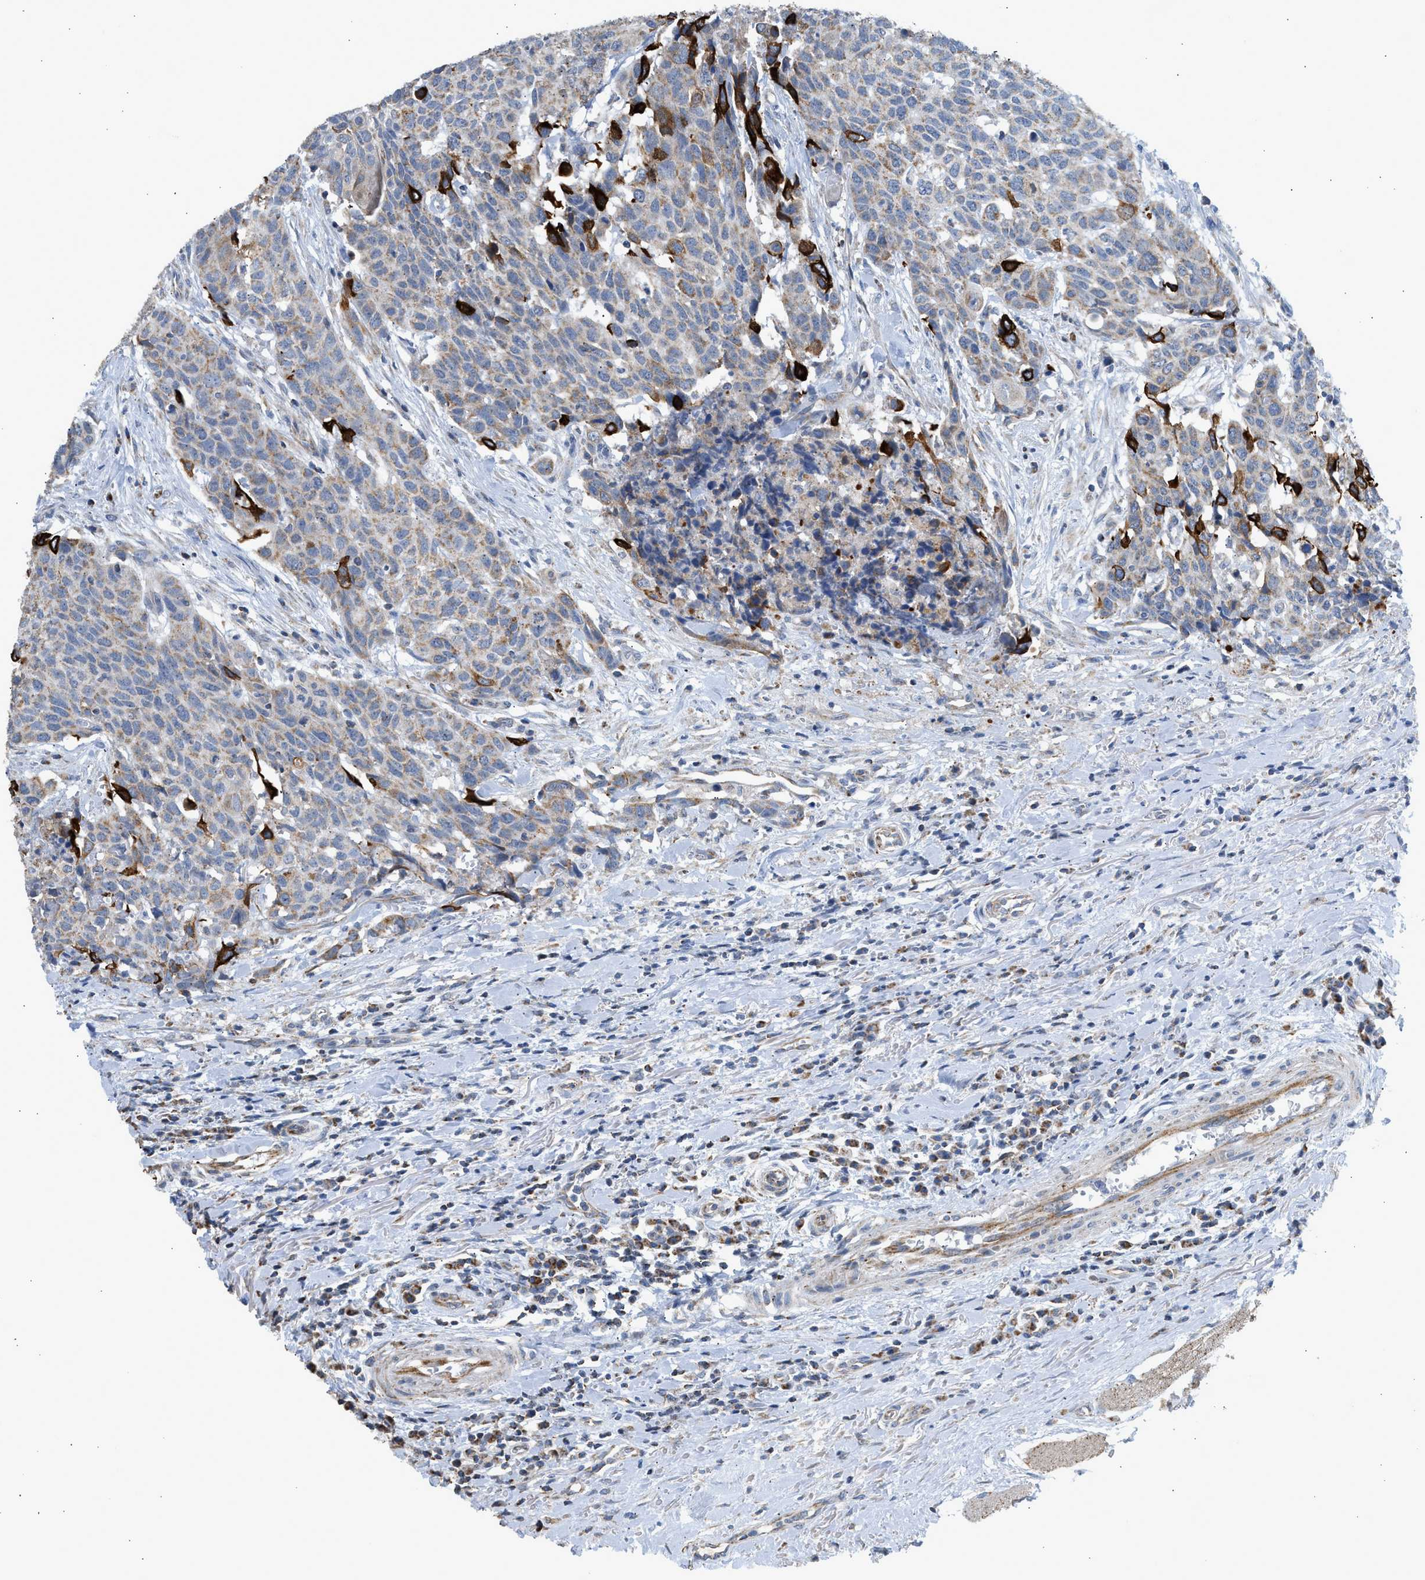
{"staining": {"intensity": "strong", "quantity": "<25%", "location": "cytoplasmic/membranous"}, "tissue": "head and neck cancer", "cell_type": "Tumor cells", "image_type": "cancer", "snomed": [{"axis": "morphology", "description": "Squamous cell carcinoma, NOS"}, {"axis": "topography", "description": "Head-Neck"}], "caption": "Approximately <25% of tumor cells in human head and neck cancer display strong cytoplasmic/membranous protein positivity as visualized by brown immunohistochemical staining.", "gene": "GOT2", "patient": {"sex": "male", "age": 66}}